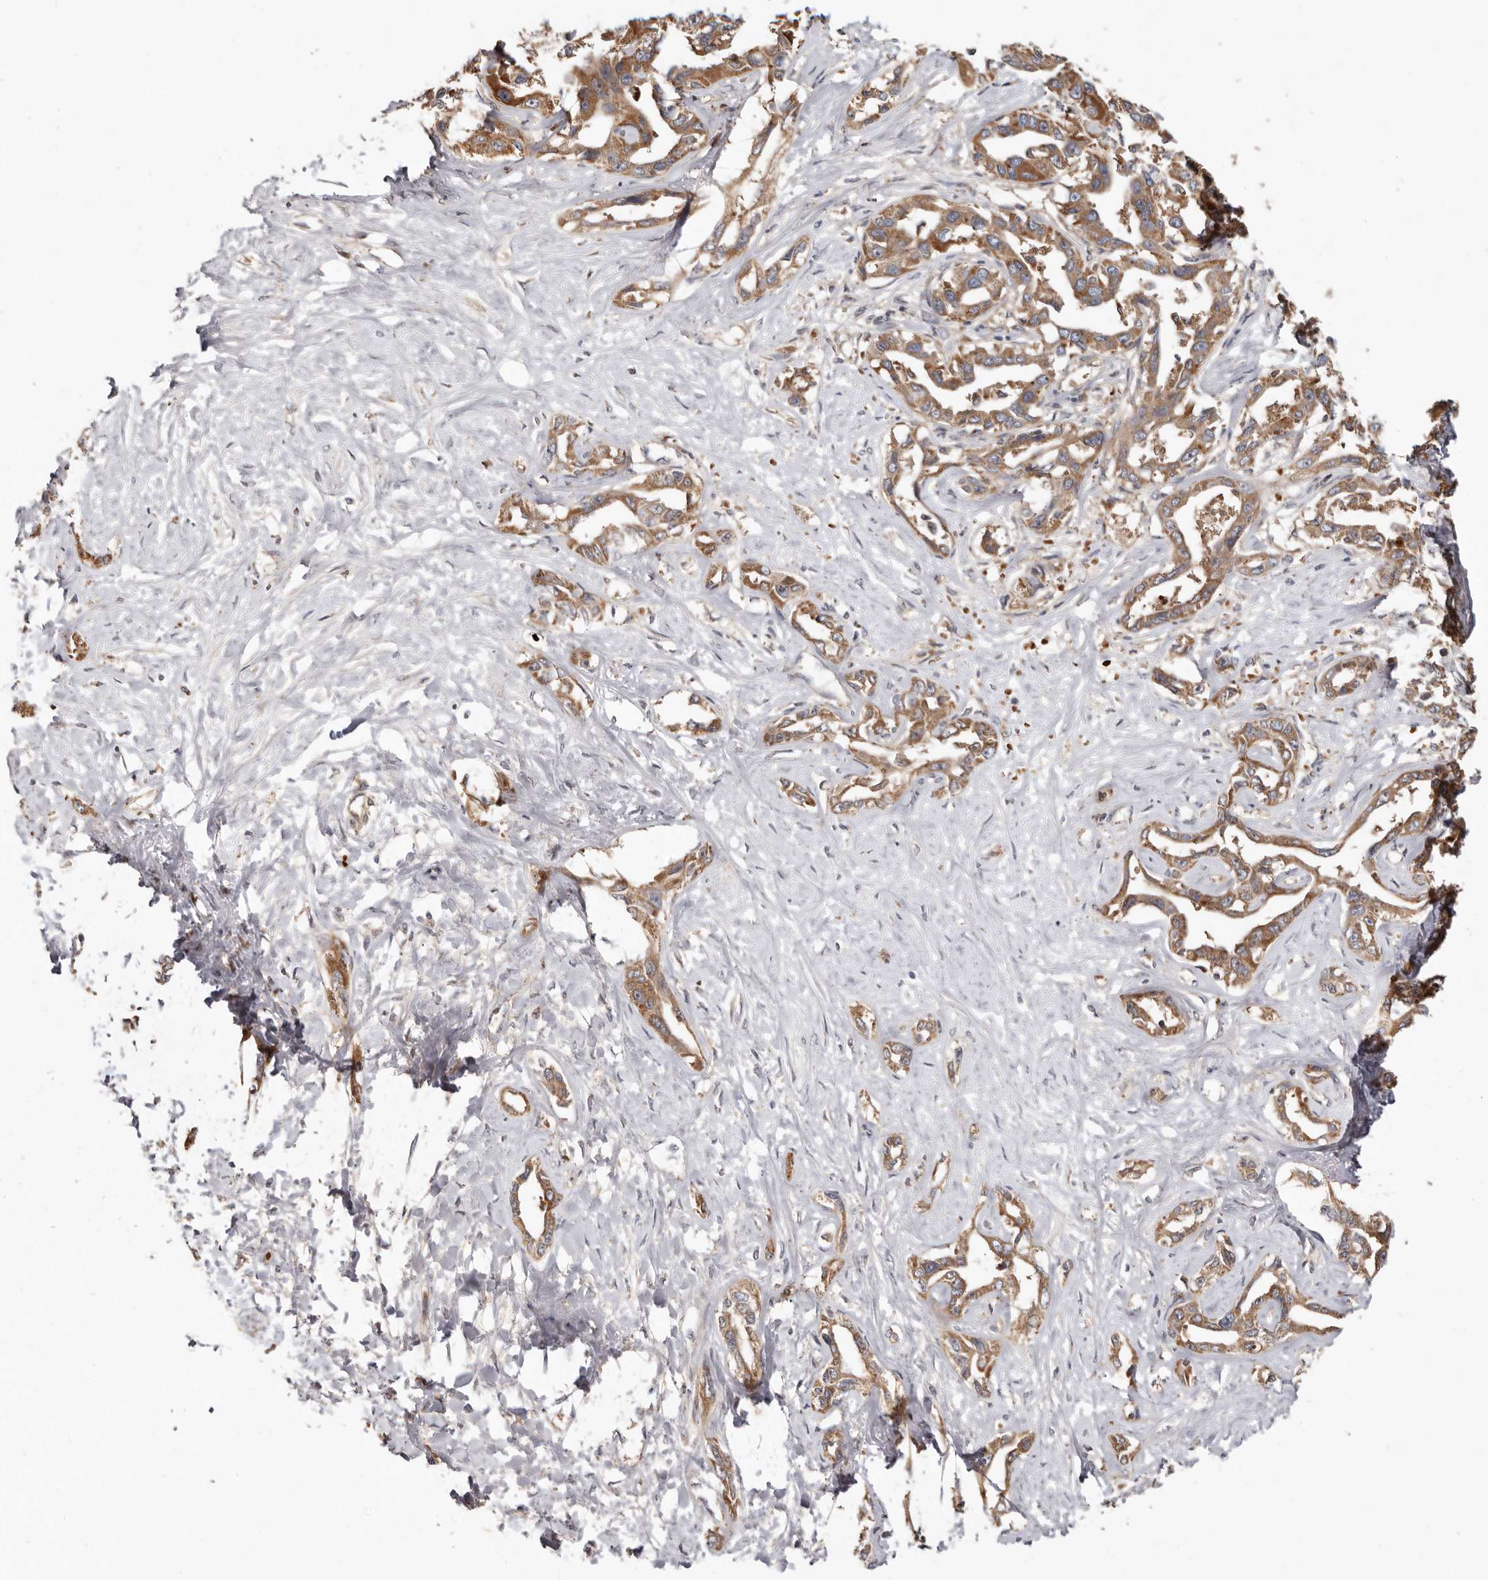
{"staining": {"intensity": "moderate", "quantity": ">75%", "location": "cytoplasmic/membranous"}, "tissue": "liver cancer", "cell_type": "Tumor cells", "image_type": "cancer", "snomed": [{"axis": "morphology", "description": "Cholangiocarcinoma"}, {"axis": "topography", "description": "Liver"}], "caption": "There is medium levels of moderate cytoplasmic/membranous positivity in tumor cells of cholangiocarcinoma (liver), as demonstrated by immunohistochemical staining (brown color).", "gene": "GOT1L1", "patient": {"sex": "male", "age": 59}}